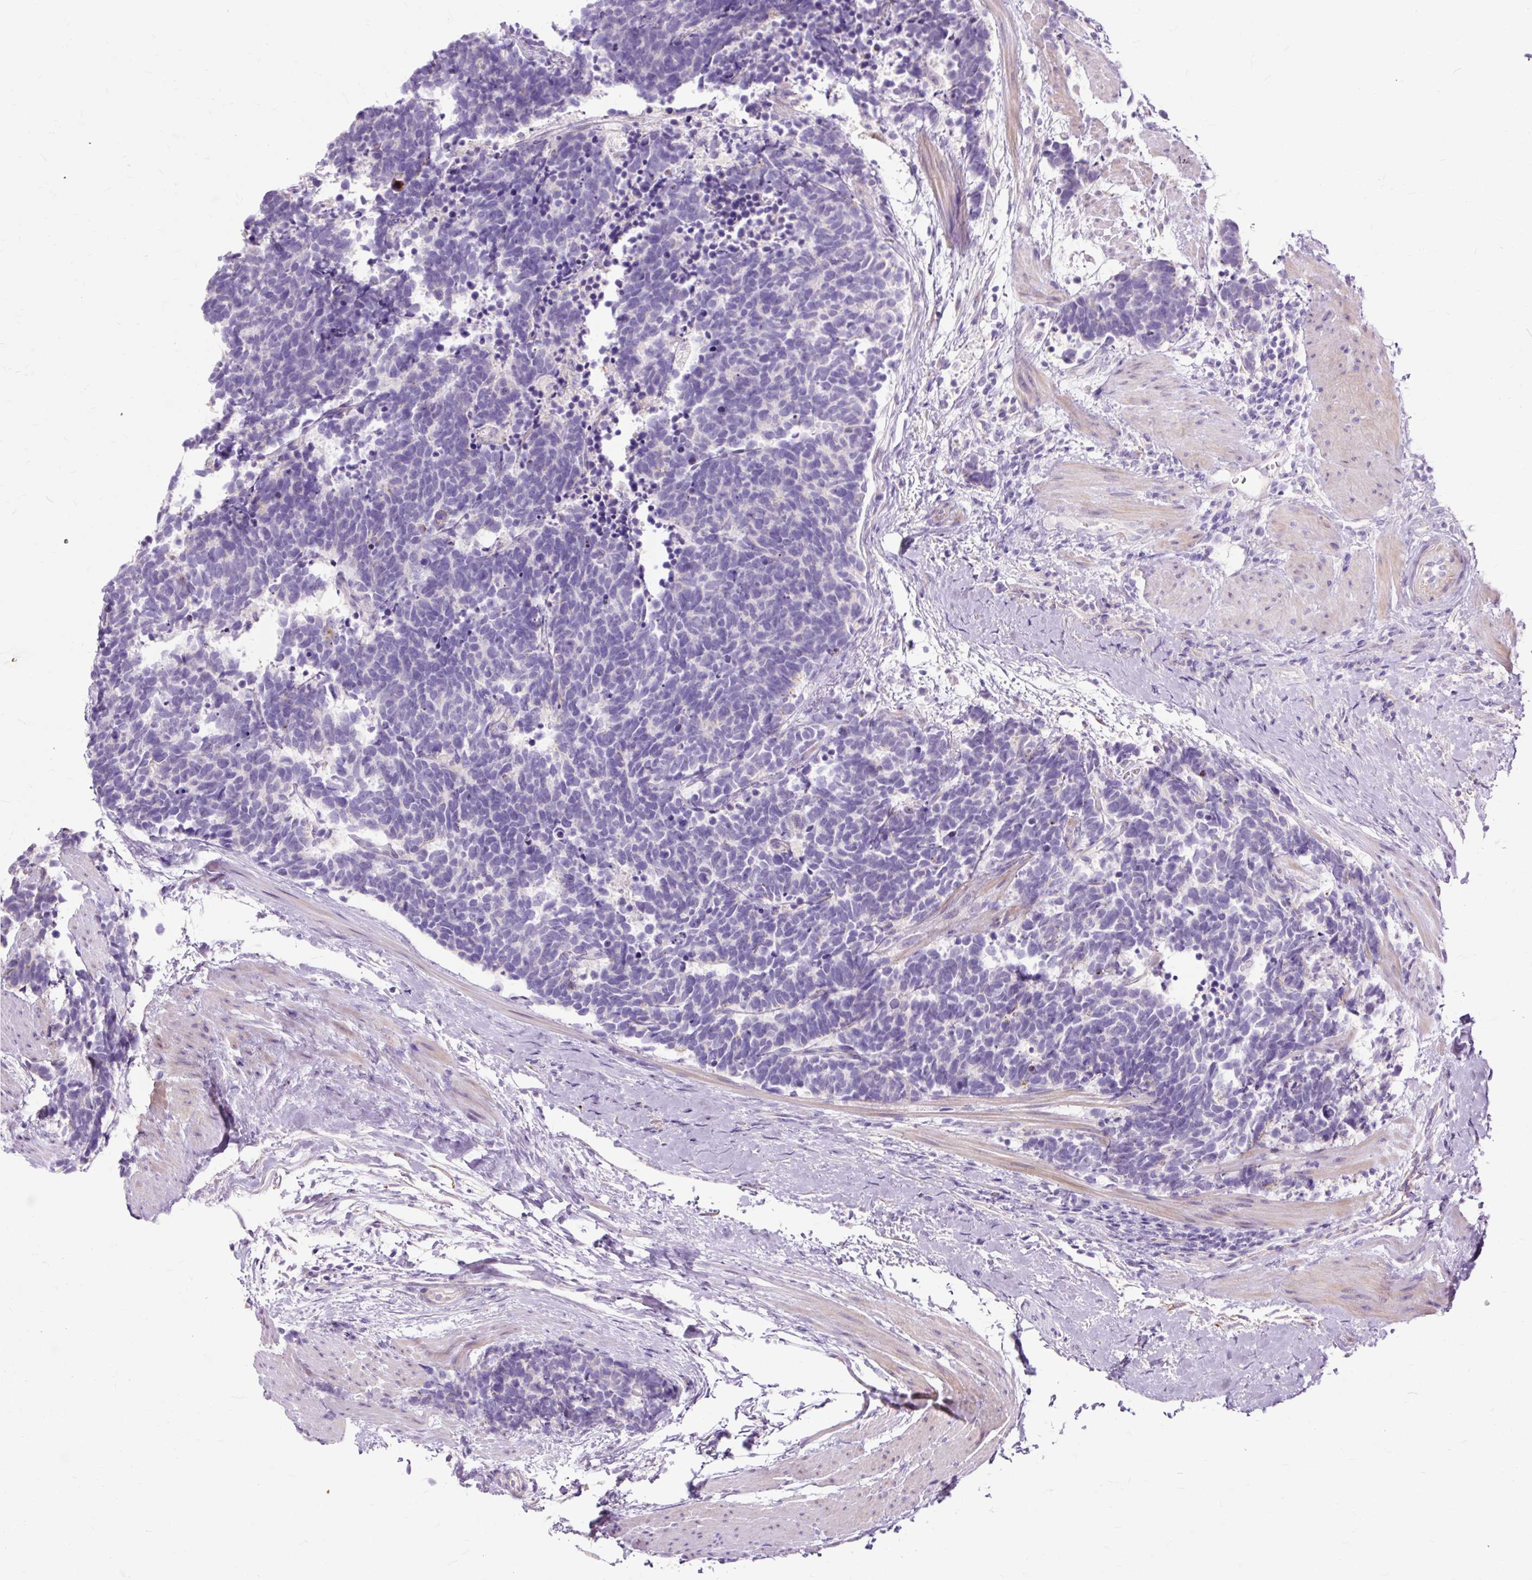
{"staining": {"intensity": "moderate", "quantity": "25%-75%", "location": "cytoplasmic/membranous"}, "tissue": "carcinoid", "cell_type": "Tumor cells", "image_type": "cancer", "snomed": [{"axis": "morphology", "description": "Carcinoid, malignant, NOS"}, {"axis": "topography", "description": "Colon"}], "caption": "DAB immunohistochemical staining of carcinoid (malignant) reveals moderate cytoplasmic/membranous protein expression in about 25%-75% of tumor cells.", "gene": "DCTN4", "patient": {"sex": "female", "age": 52}}